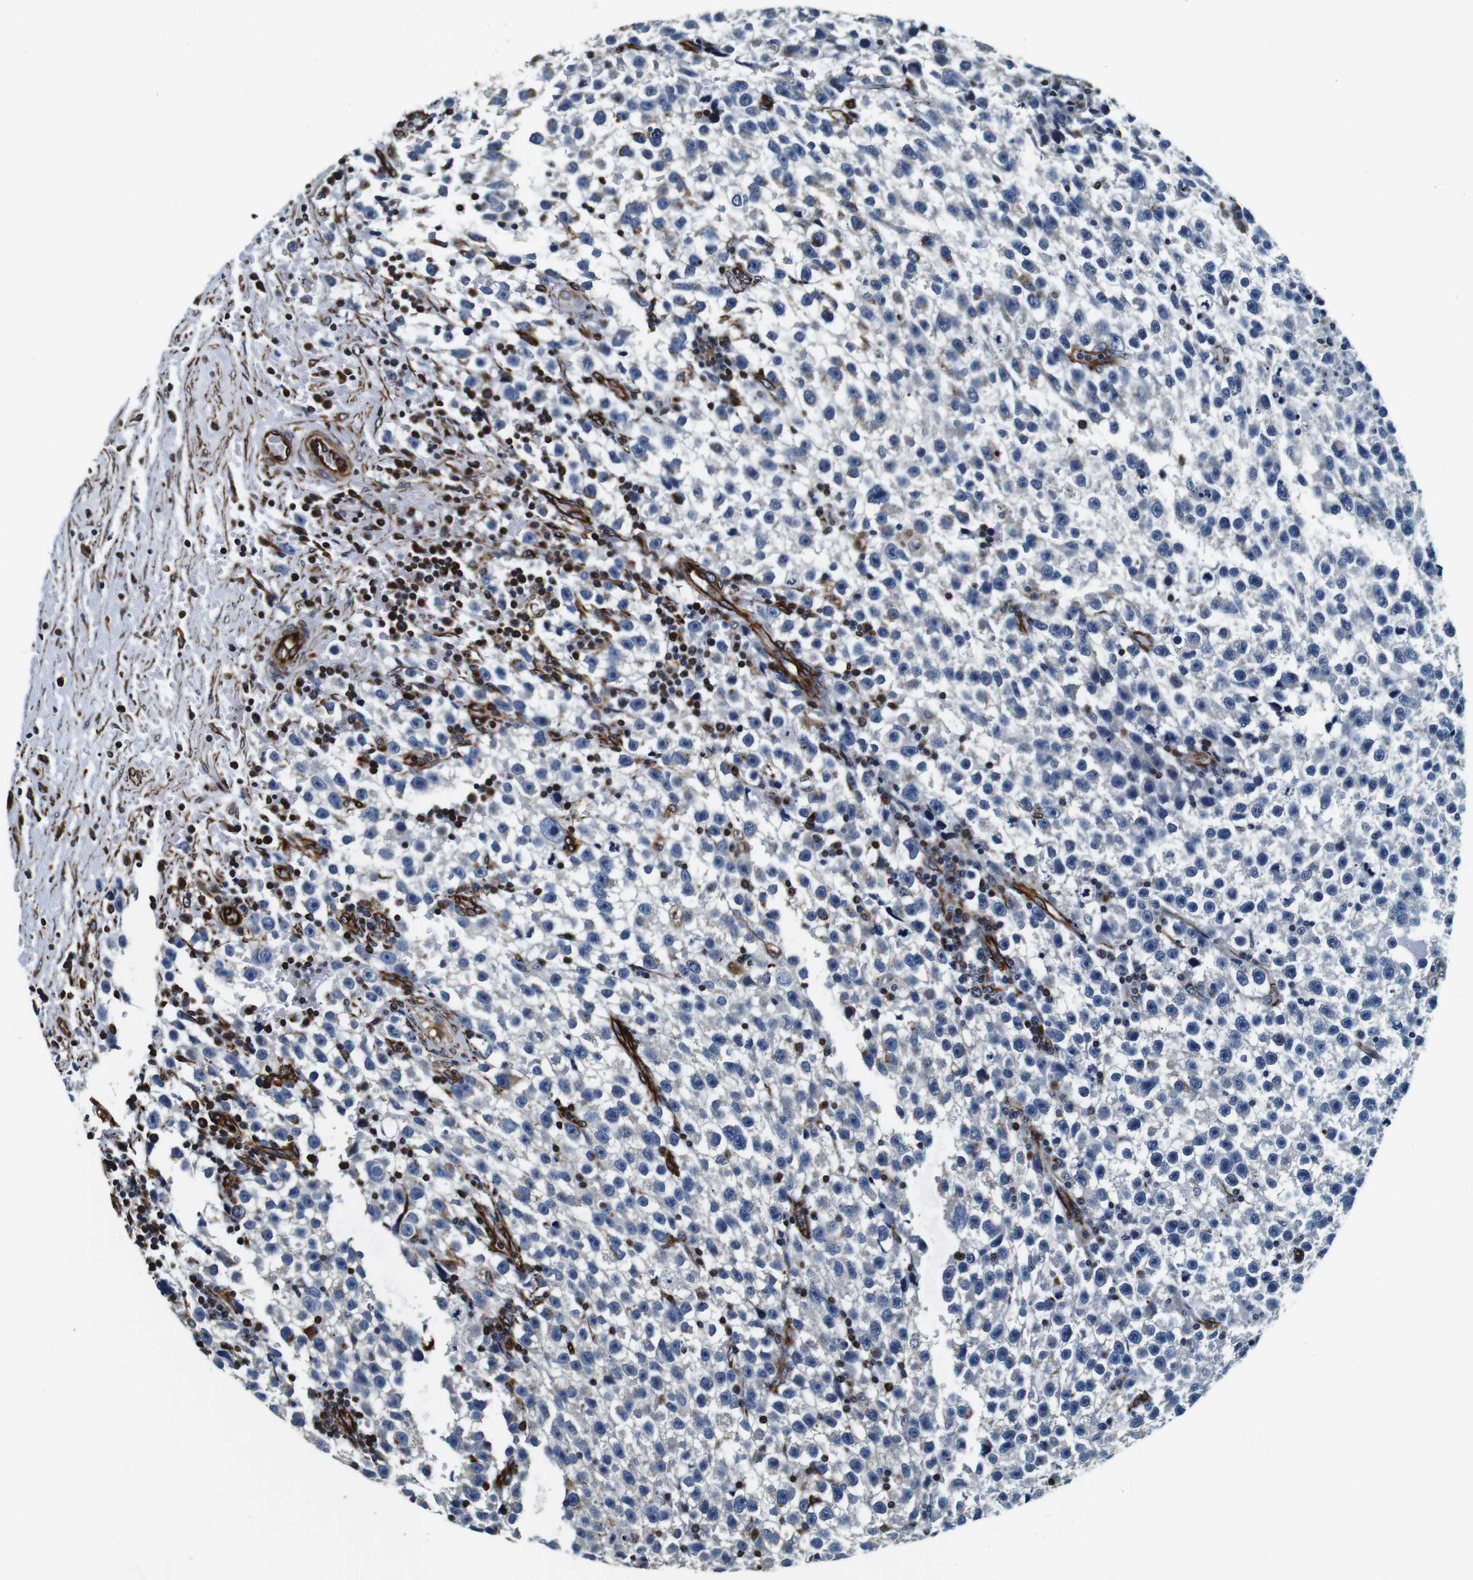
{"staining": {"intensity": "negative", "quantity": "none", "location": "none"}, "tissue": "testis cancer", "cell_type": "Tumor cells", "image_type": "cancer", "snomed": [{"axis": "morphology", "description": "Seminoma, NOS"}, {"axis": "topography", "description": "Testis"}], "caption": "Immunohistochemistry image of neoplastic tissue: human testis cancer stained with DAB (3,3'-diaminobenzidine) shows no significant protein positivity in tumor cells.", "gene": "GJE1", "patient": {"sex": "male", "age": 33}}